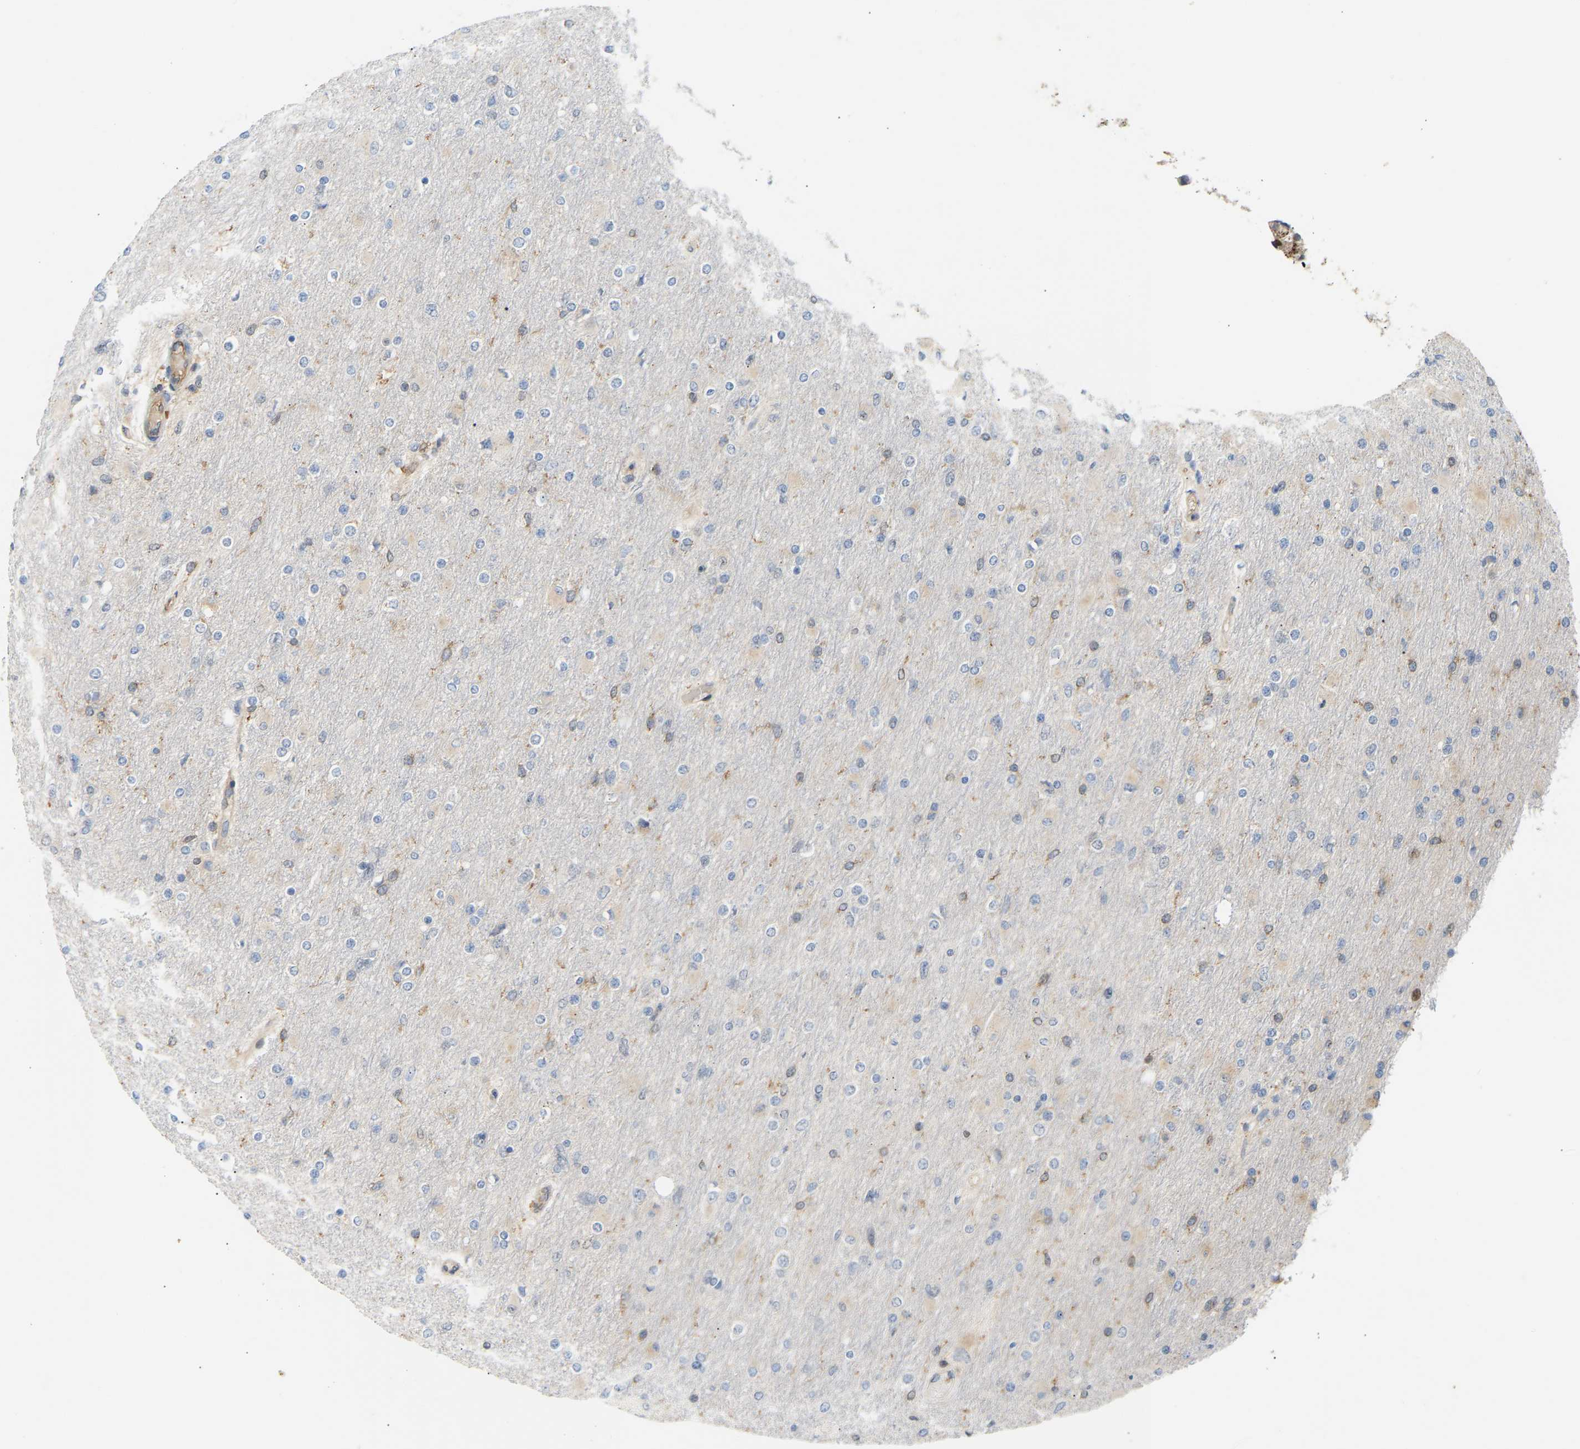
{"staining": {"intensity": "weak", "quantity": "<25%", "location": "cytoplasmic/membranous"}, "tissue": "glioma", "cell_type": "Tumor cells", "image_type": "cancer", "snomed": [{"axis": "morphology", "description": "Glioma, malignant, High grade"}, {"axis": "topography", "description": "Cerebral cortex"}], "caption": "Tumor cells are negative for brown protein staining in malignant glioma (high-grade). Brightfield microscopy of immunohistochemistry (IHC) stained with DAB (brown) and hematoxylin (blue), captured at high magnification.", "gene": "PLCG2", "patient": {"sex": "female", "age": 36}}